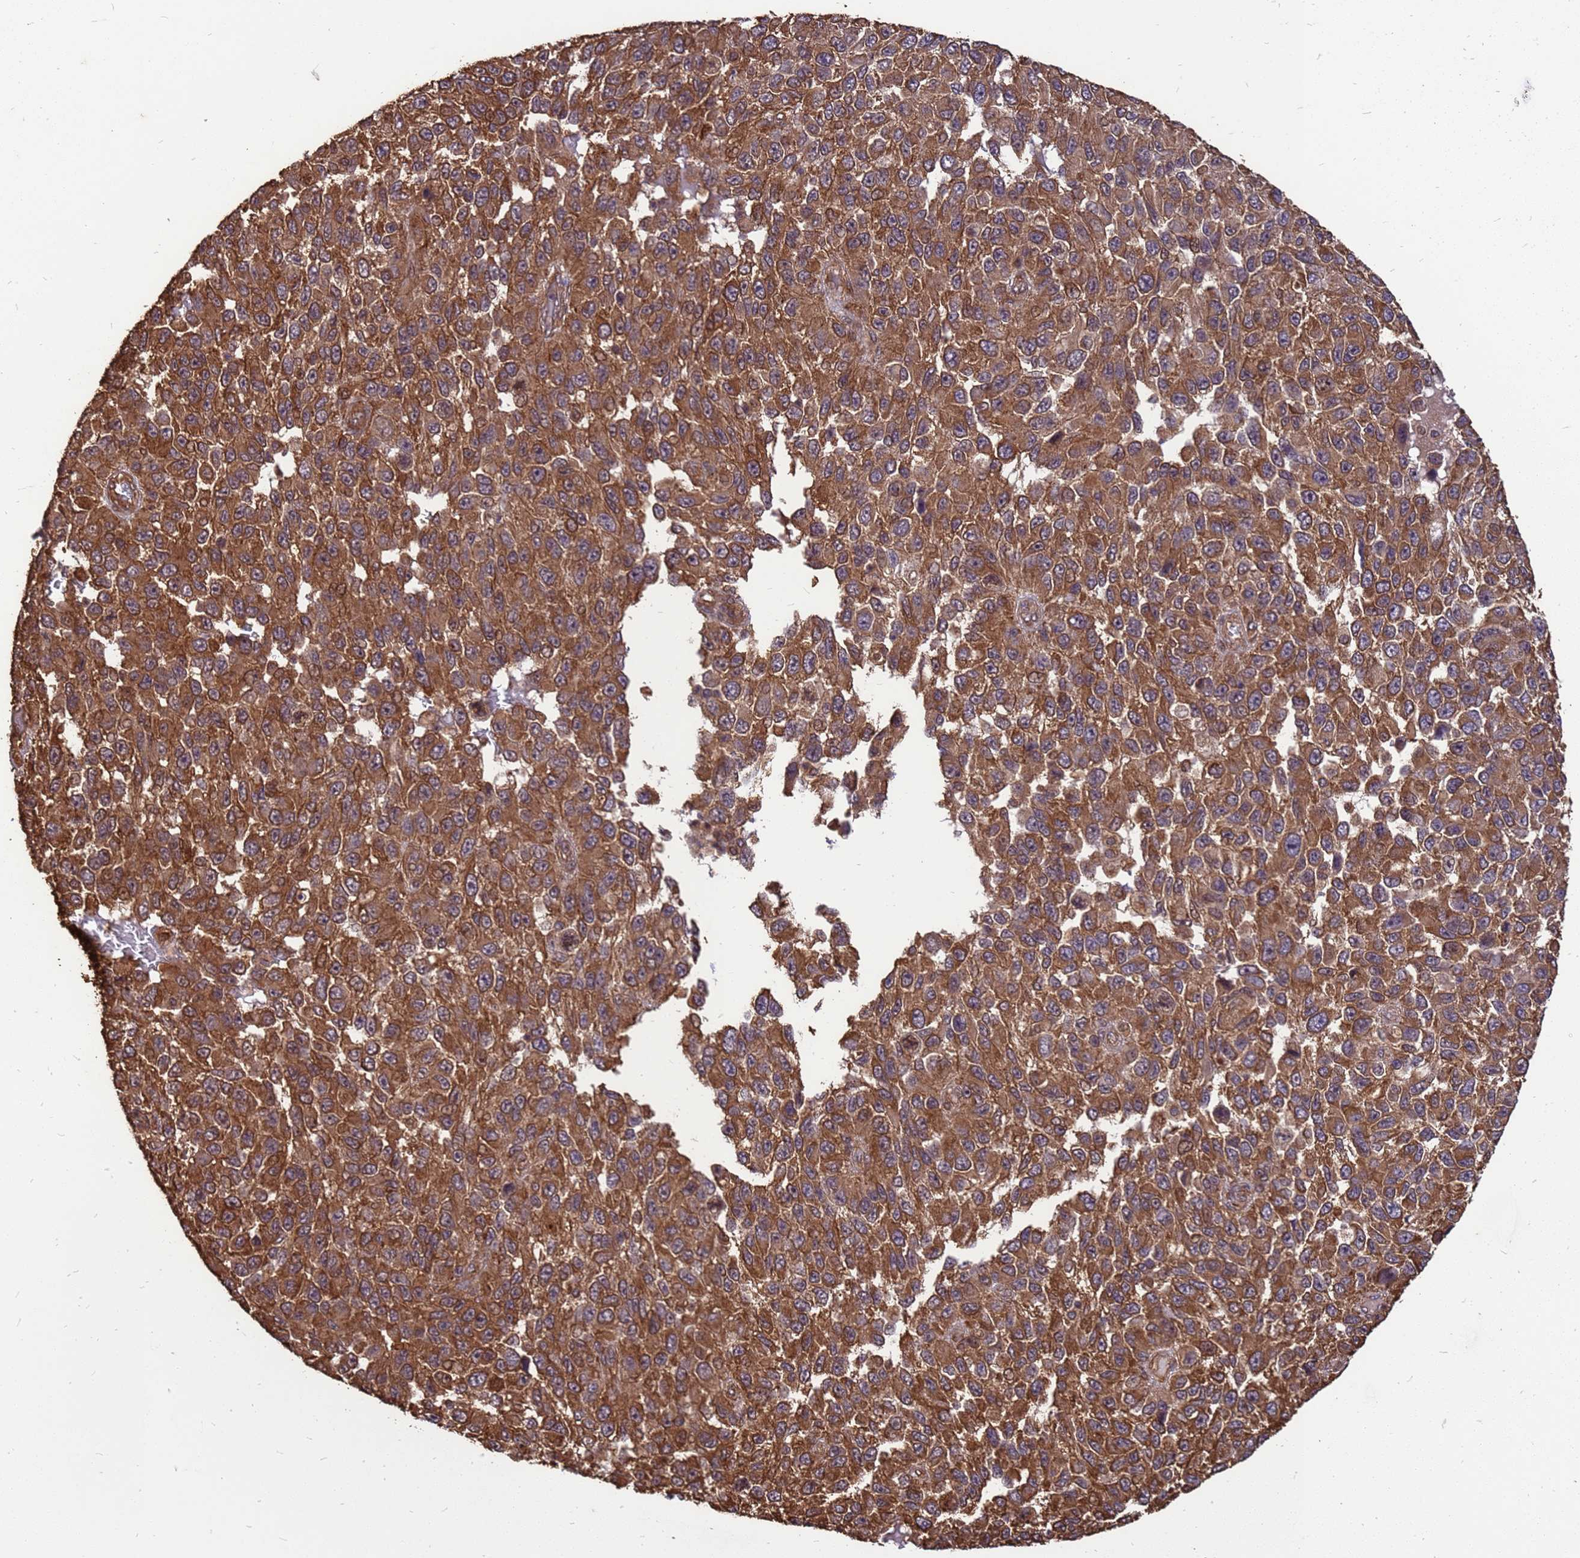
{"staining": {"intensity": "moderate", "quantity": ">75%", "location": "cytoplasmic/membranous"}, "tissue": "melanoma", "cell_type": "Tumor cells", "image_type": "cancer", "snomed": [{"axis": "morphology", "description": "Normal tissue, NOS"}, {"axis": "morphology", "description": "Malignant melanoma, NOS"}, {"axis": "topography", "description": "Skin"}], "caption": "This is a histology image of IHC staining of melanoma, which shows moderate staining in the cytoplasmic/membranous of tumor cells.", "gene": "ZNF618", "patient": {"sex": "female", "age": 96}}